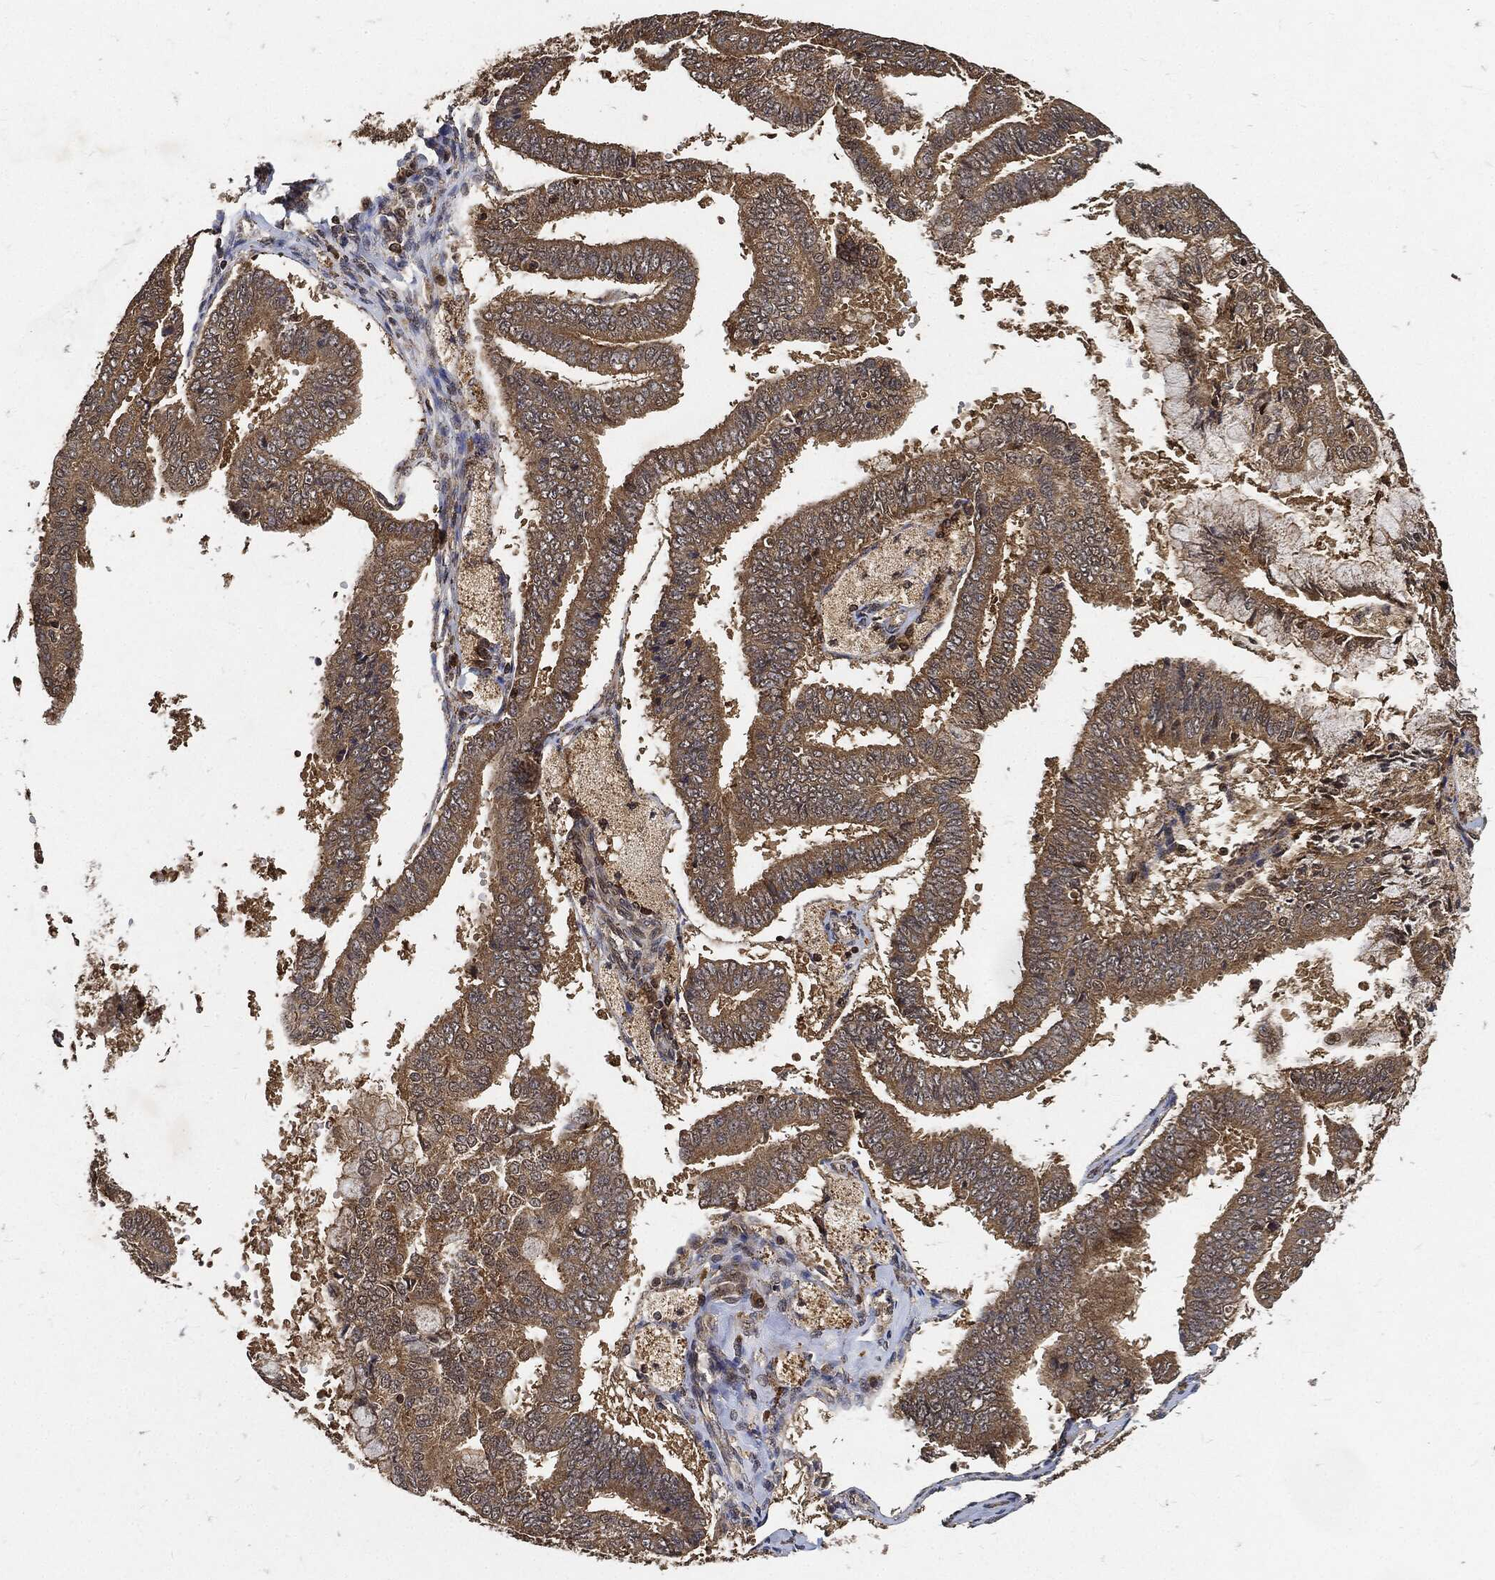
{"staining": {"intensity": "weak", "quantity": ">75%", "location": "cytoplasmic/membranous"}, "tissue": "endometrial cancer", "cell_type": "Tumor cells", "image_type": "cancer", "snomed": [{"axis": "morphology", "description": "Adenocarcinoma, NOS"}, {"axis": "topography", "description": "Endometrium"}], "caption": "Adenocarcinoma (endometrial) stained with a brown dye displays weak cytoplasmic/membranous positive staining in approximately >75% of tumor cells.", "gene": "ZNF226", "patient": {"sex": "female", "age": 63}}